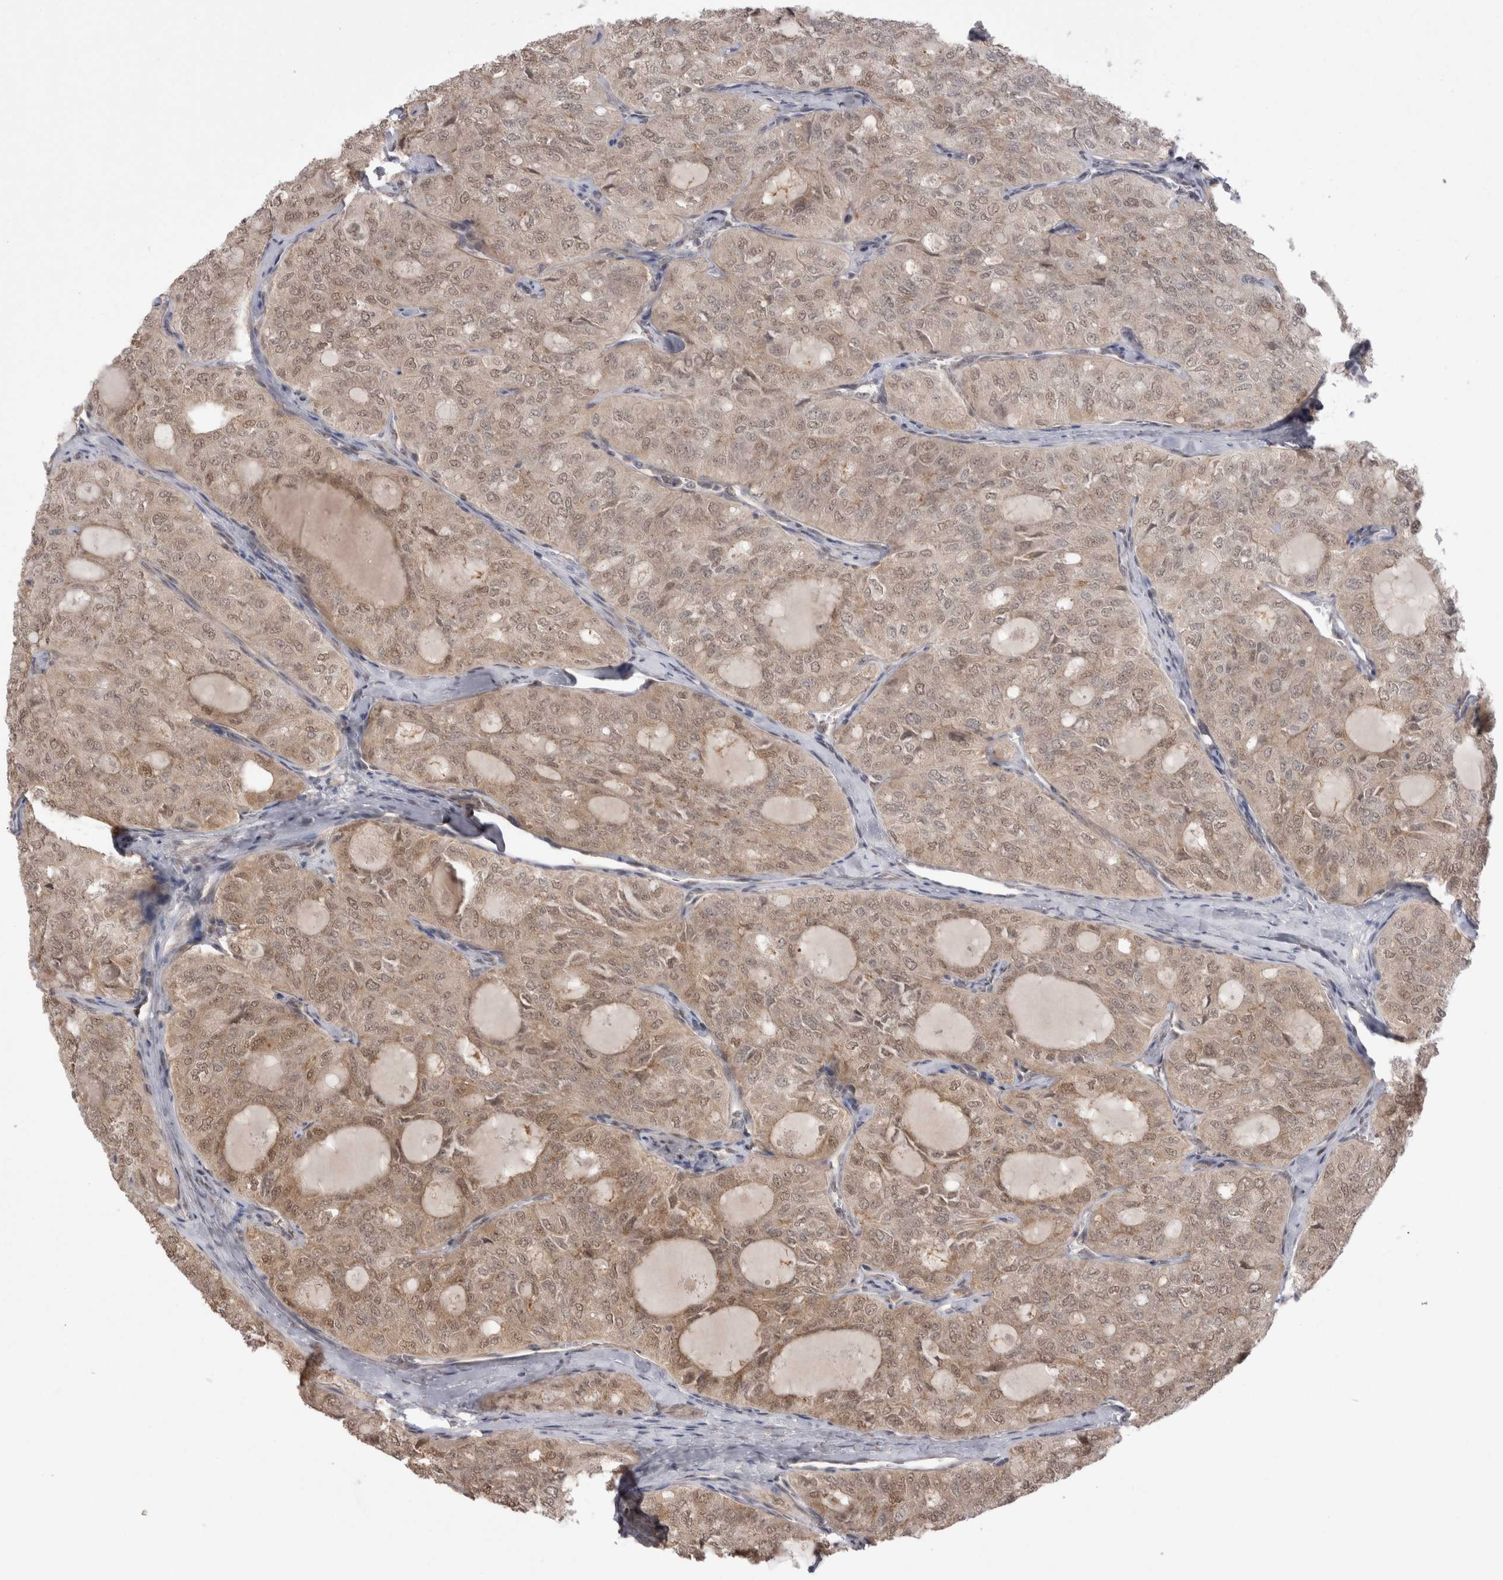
{"staining": {"intensity": "weak", "quantity": ">75%", "location": "cytoplasmic/membranous,nuclear"}, "tissue": "thyroid cancer", "cell_type": "Tumor cells", "image_type": "cancer", "snomed": [{"axis": "morphology", "description": "Follicular adenoma carcinoma, NOS"}, {"axis": "topography", "description": "Thyroid gland"}], "caption": "Immunohistochemistry (IHC) image of thyroid cancer (follicular adenoma carcinoma) stained for a protein (brown), which displays low levels of weak cytoplasmic/membranous and nuclear expression in approximately >75% of tumor cells.", "gene": "EXOSC4", "patient": {"sex": "male", "age": 75}}